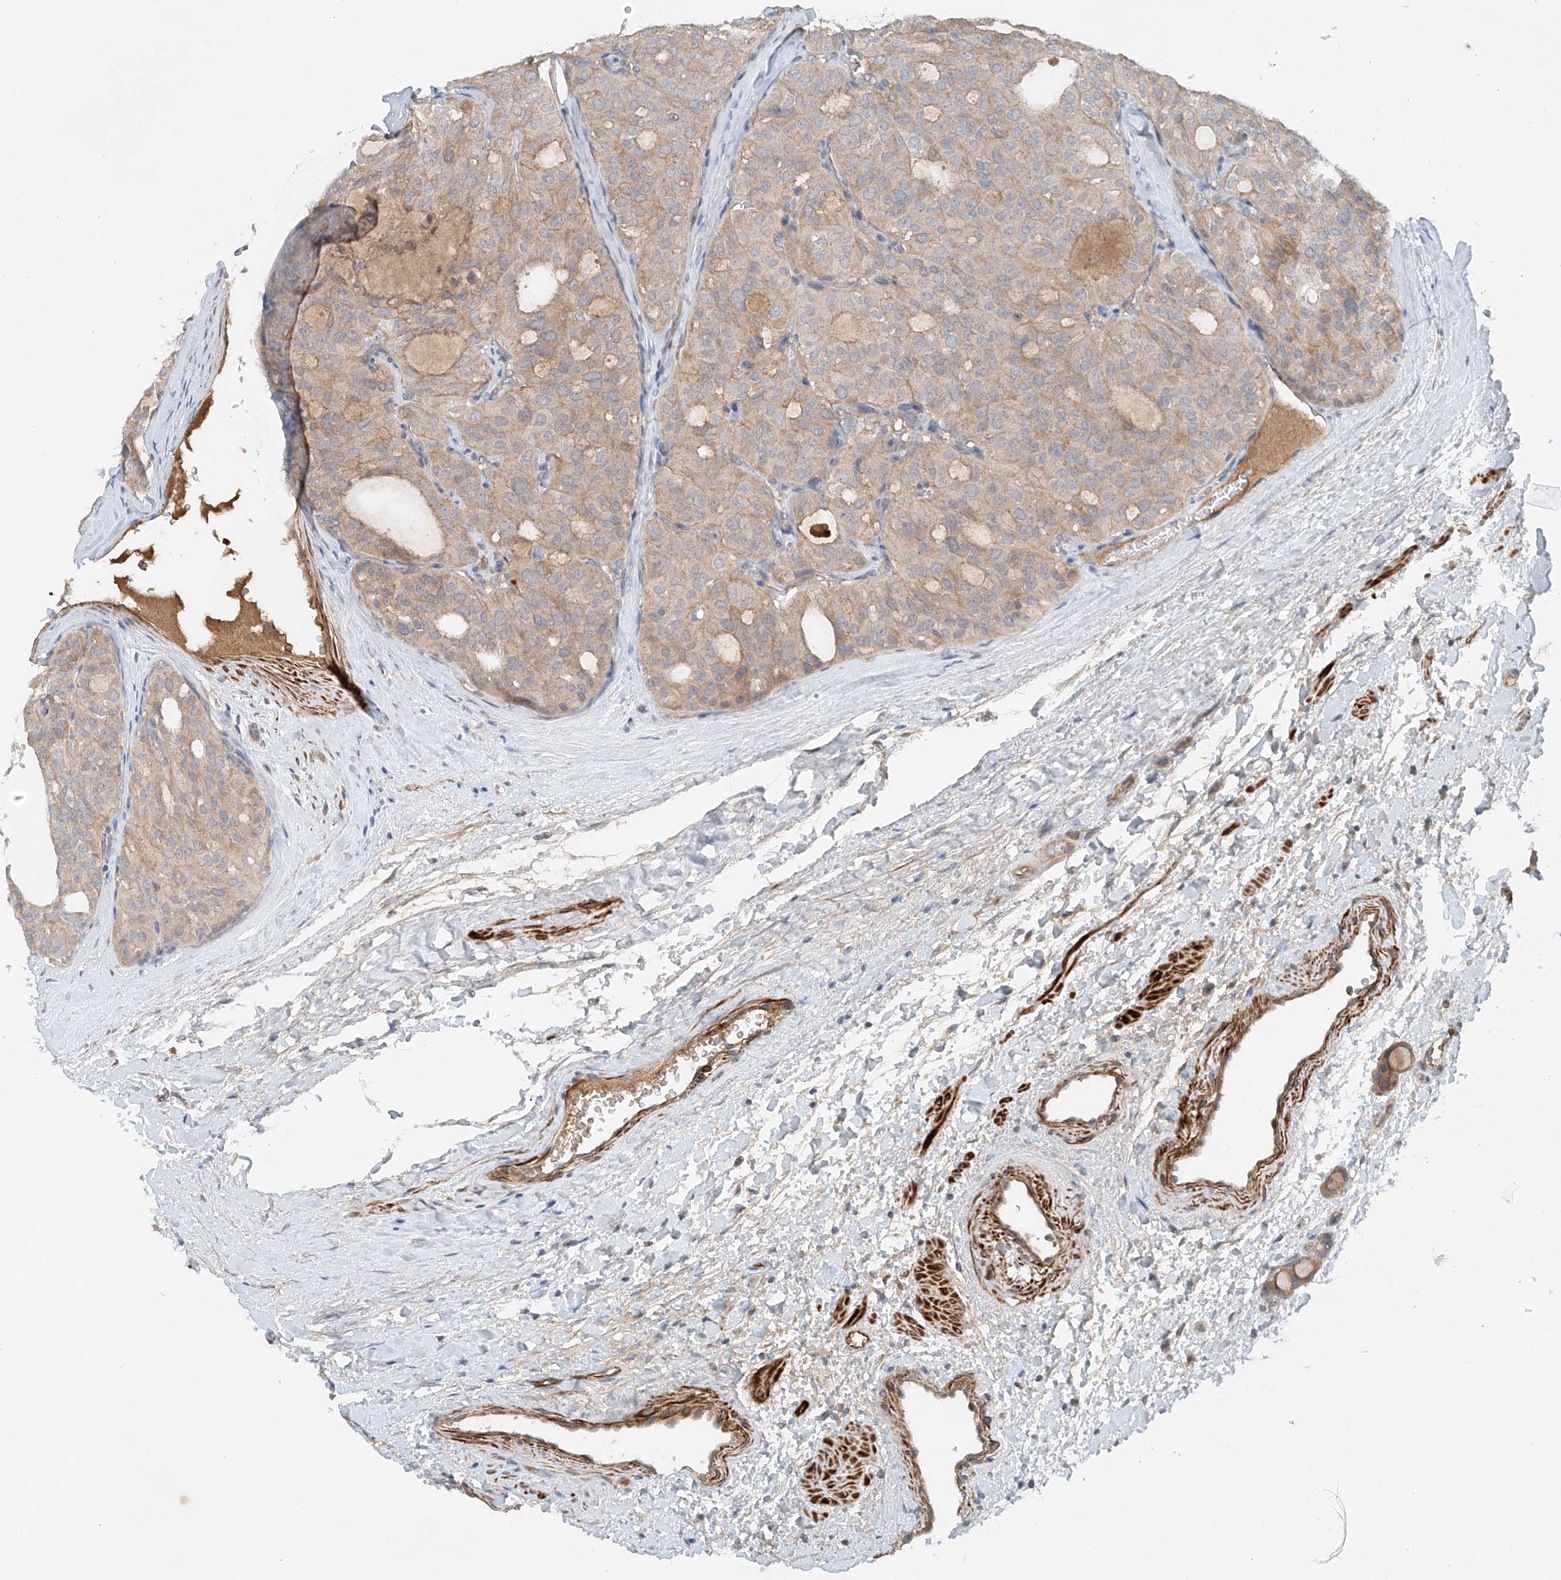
{"staining": {"intensity": "weak", "quantity": "<25%", "location": "cytoplasmic/membranous"}, "tissue": "thyroid cancer", "cell_type": "Tumor cells", "image_type": "cancer", "snomed": [{"axis": "morphology", "description": "Follicular adenoma carcinoma, NOS"}, {"axis": "topography", "description": "Thyroid gland"}], "caption": "There is no significant staining in tumor cells of follicular adenoma carcinoma (thyroid). (IHC, brightfield microscopy, high magnification).", "gene": "LYRM9", "patient": {"sex": "male", "age": 75}}